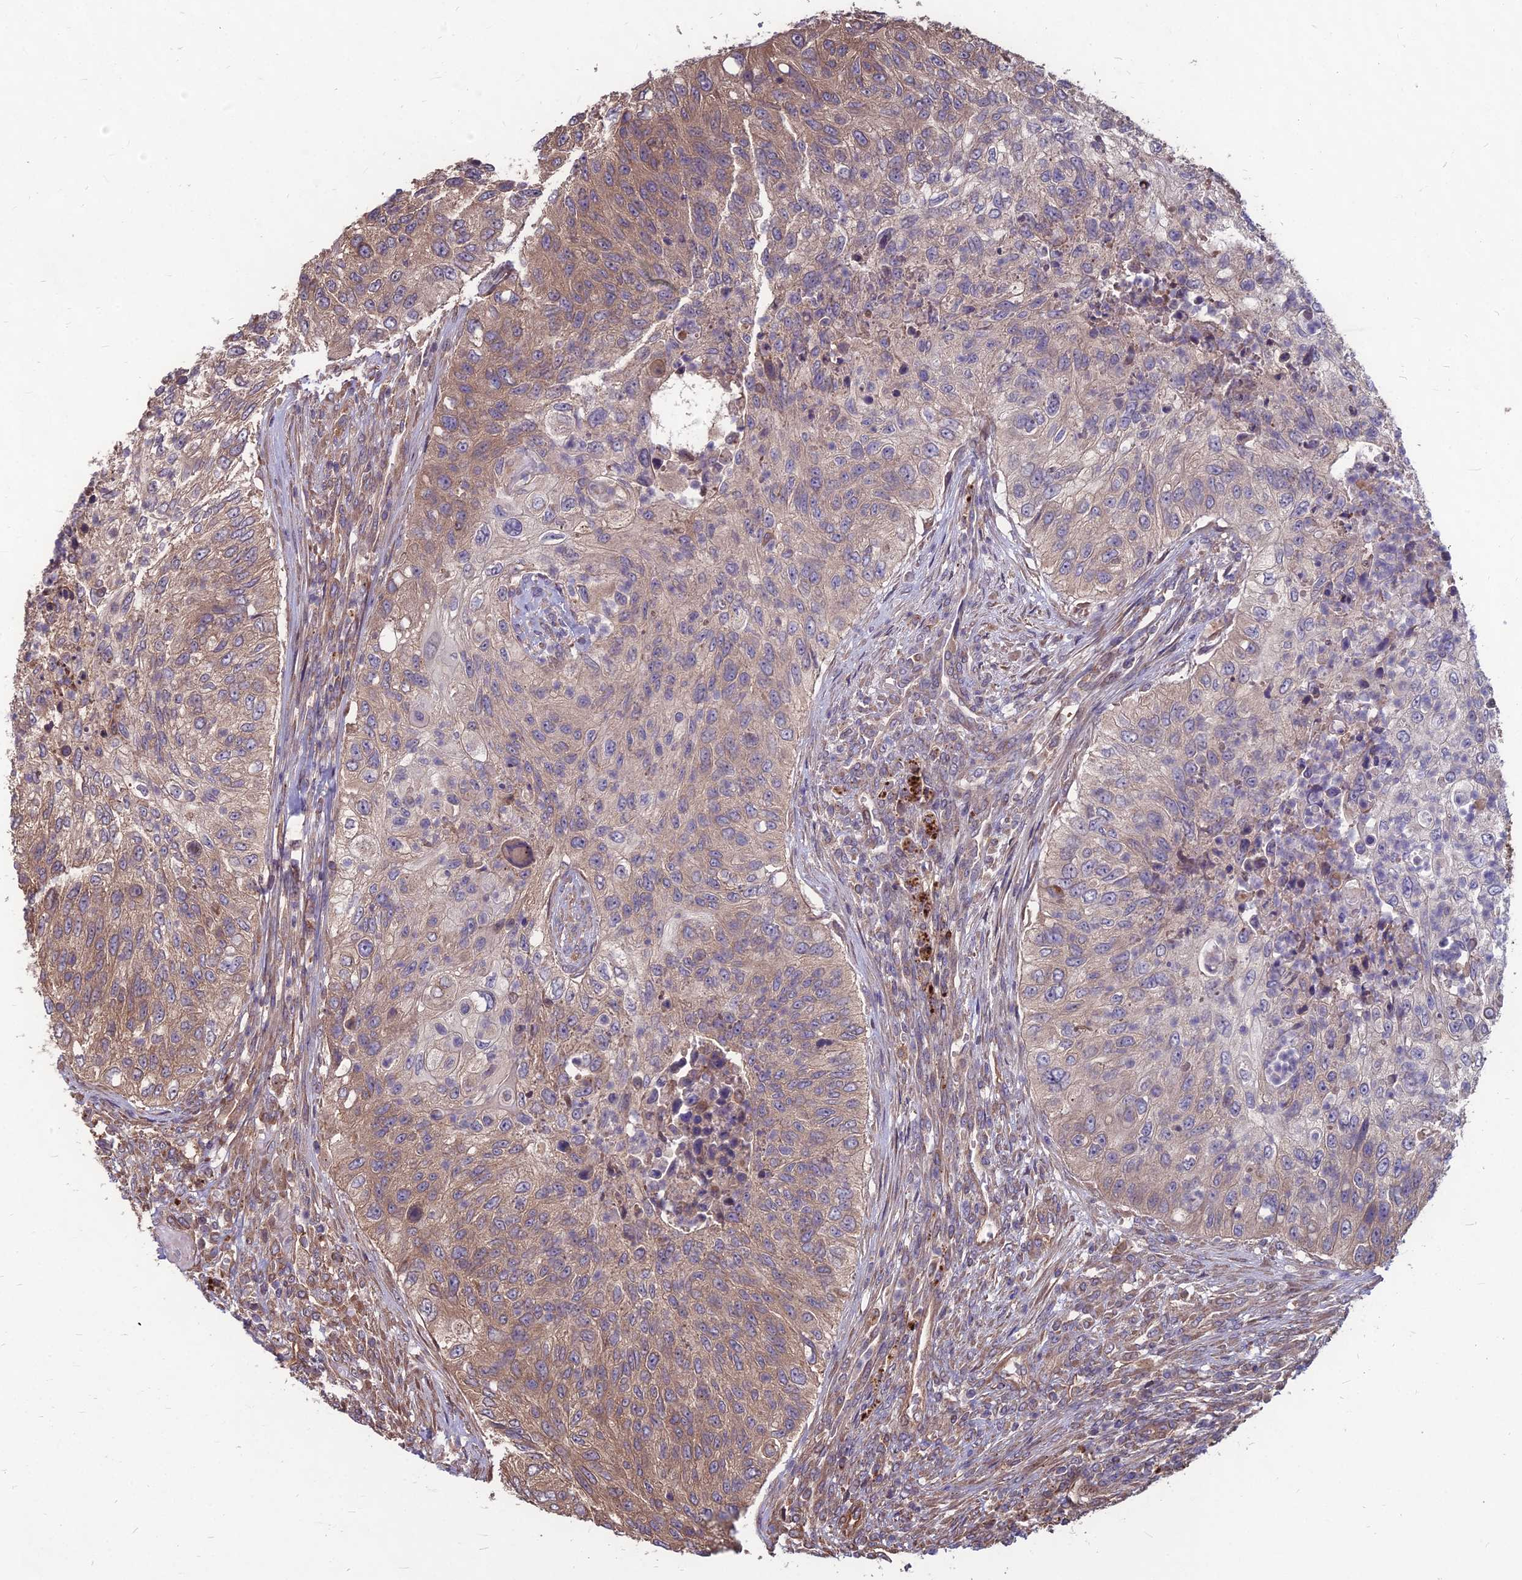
{"staining": {"intensity": "moderate", "quantity": "25%-75%", "location": "cytoplasmic/membranous"}, "tissue": "urothelial cancer", "cell_type": "Tumor cells", "image_type": "cancer", "snomed": [{"axis": "morphology", "description": "Urothelial carcinoma, High grade"}, {"axis": "topography", "description": "Urinary bladder"}], "caption": "Immunohistochemical staining of high-grade urothelial carcinoma shows medium levels of moderate cytoplasmic/membranous protein staining in about 25%-75% of tumor cells. The staining is performed using DAB (3,3'-diaminobenzidine) brown chromogen to label protein expression. The nuclei are counter-stained blue using hematoxylin.", "gene": "LSM6", "patient": {"sex": "female", "age": 60}}